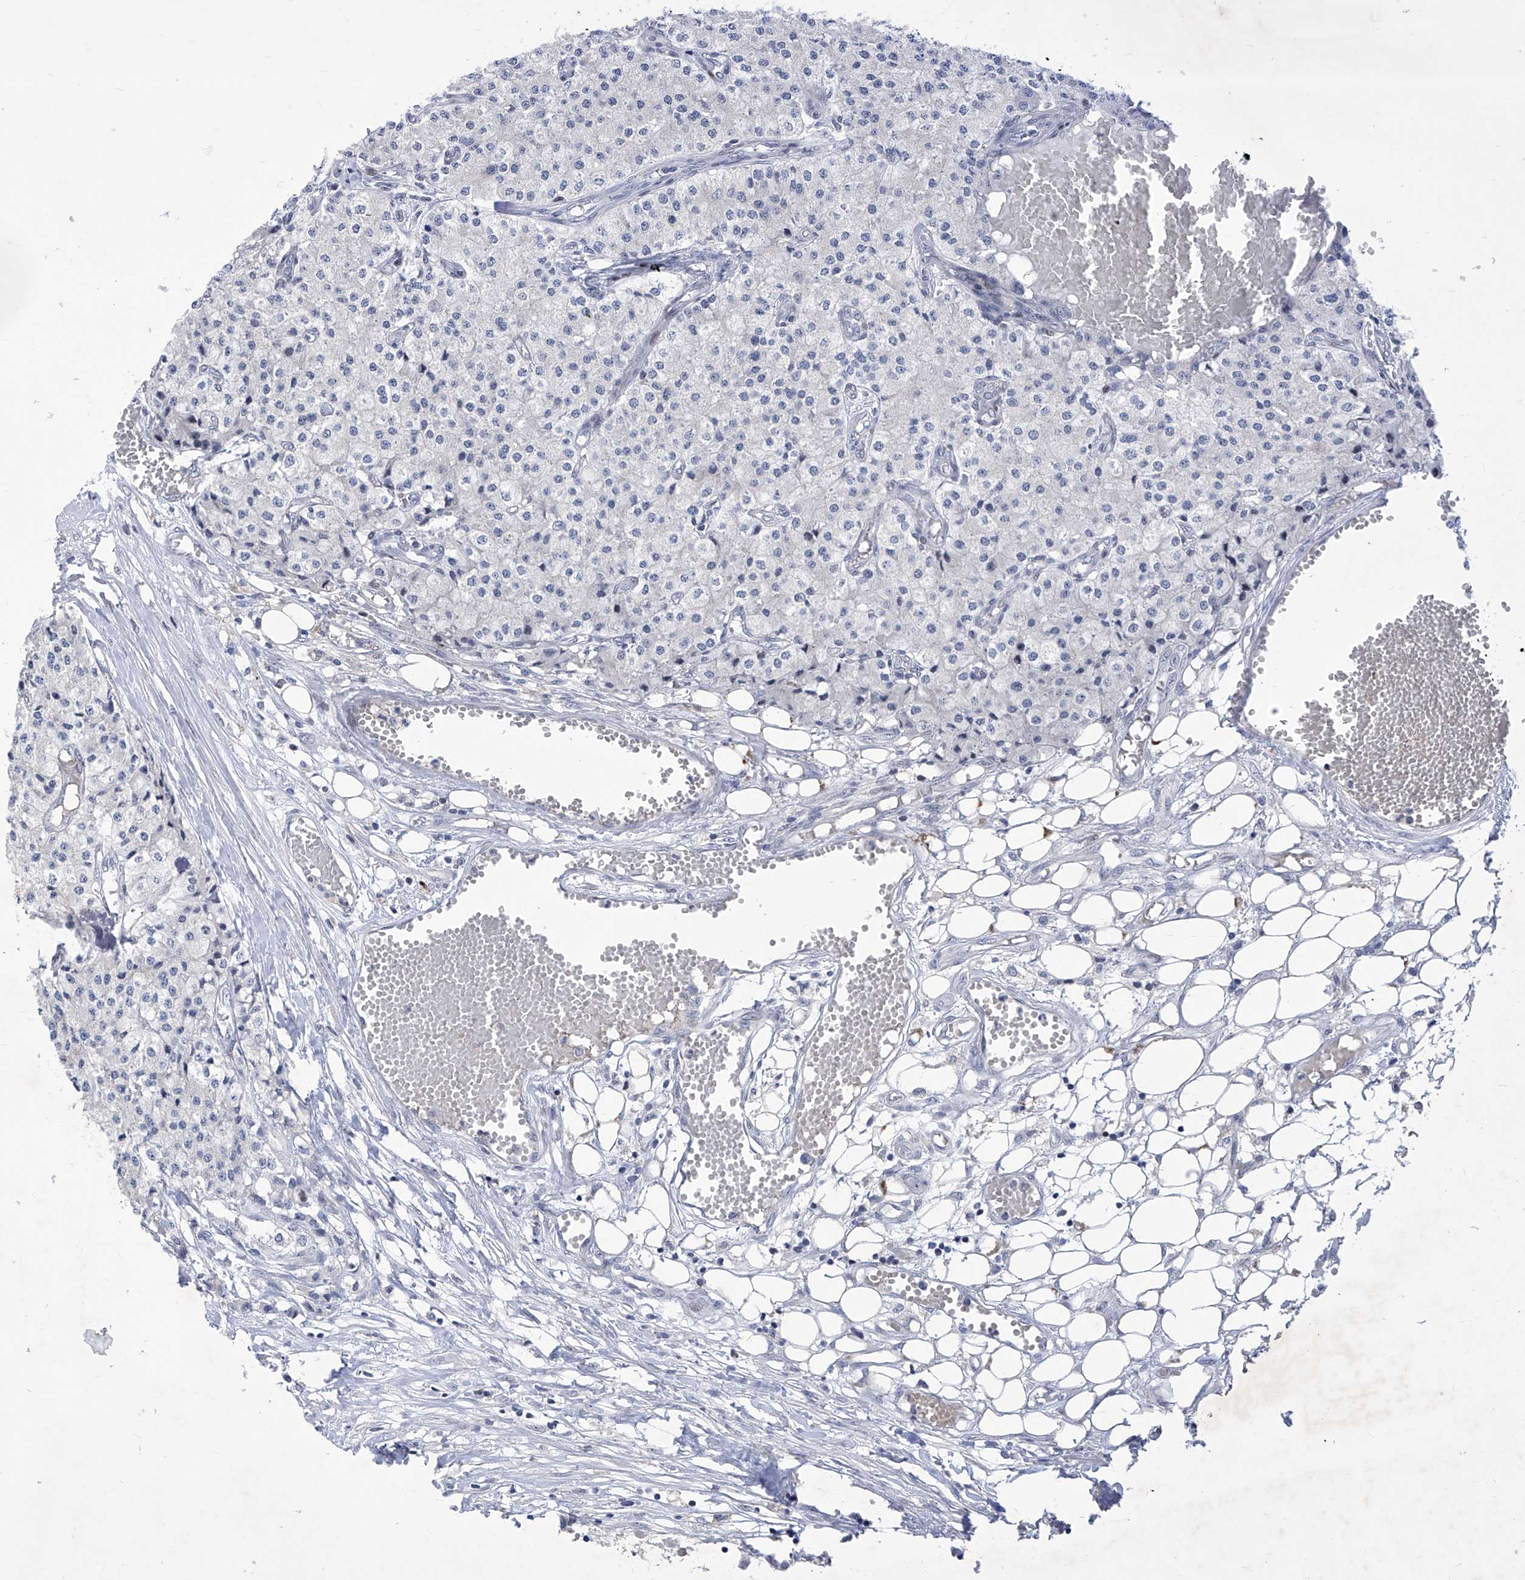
{"staining": {"intensity": "negative", "quantity": "none", "location": "none"}, "tissue": "carcinoid", "cell_type": "Tumor cells", "image_type": "cancer", "snomed": [{"axis": "morphology", "description": "Carcinoid, malignant, NOS"}, {"axis": "topography", "description": "Colon"}], "caption": "A high-resolution image shows immunohistochemistry staining of carcinoid, which reveals no significant staining in tumor cells.", "gene": "NUFIP1", "patient": {"sex": "female", "age": 52}}